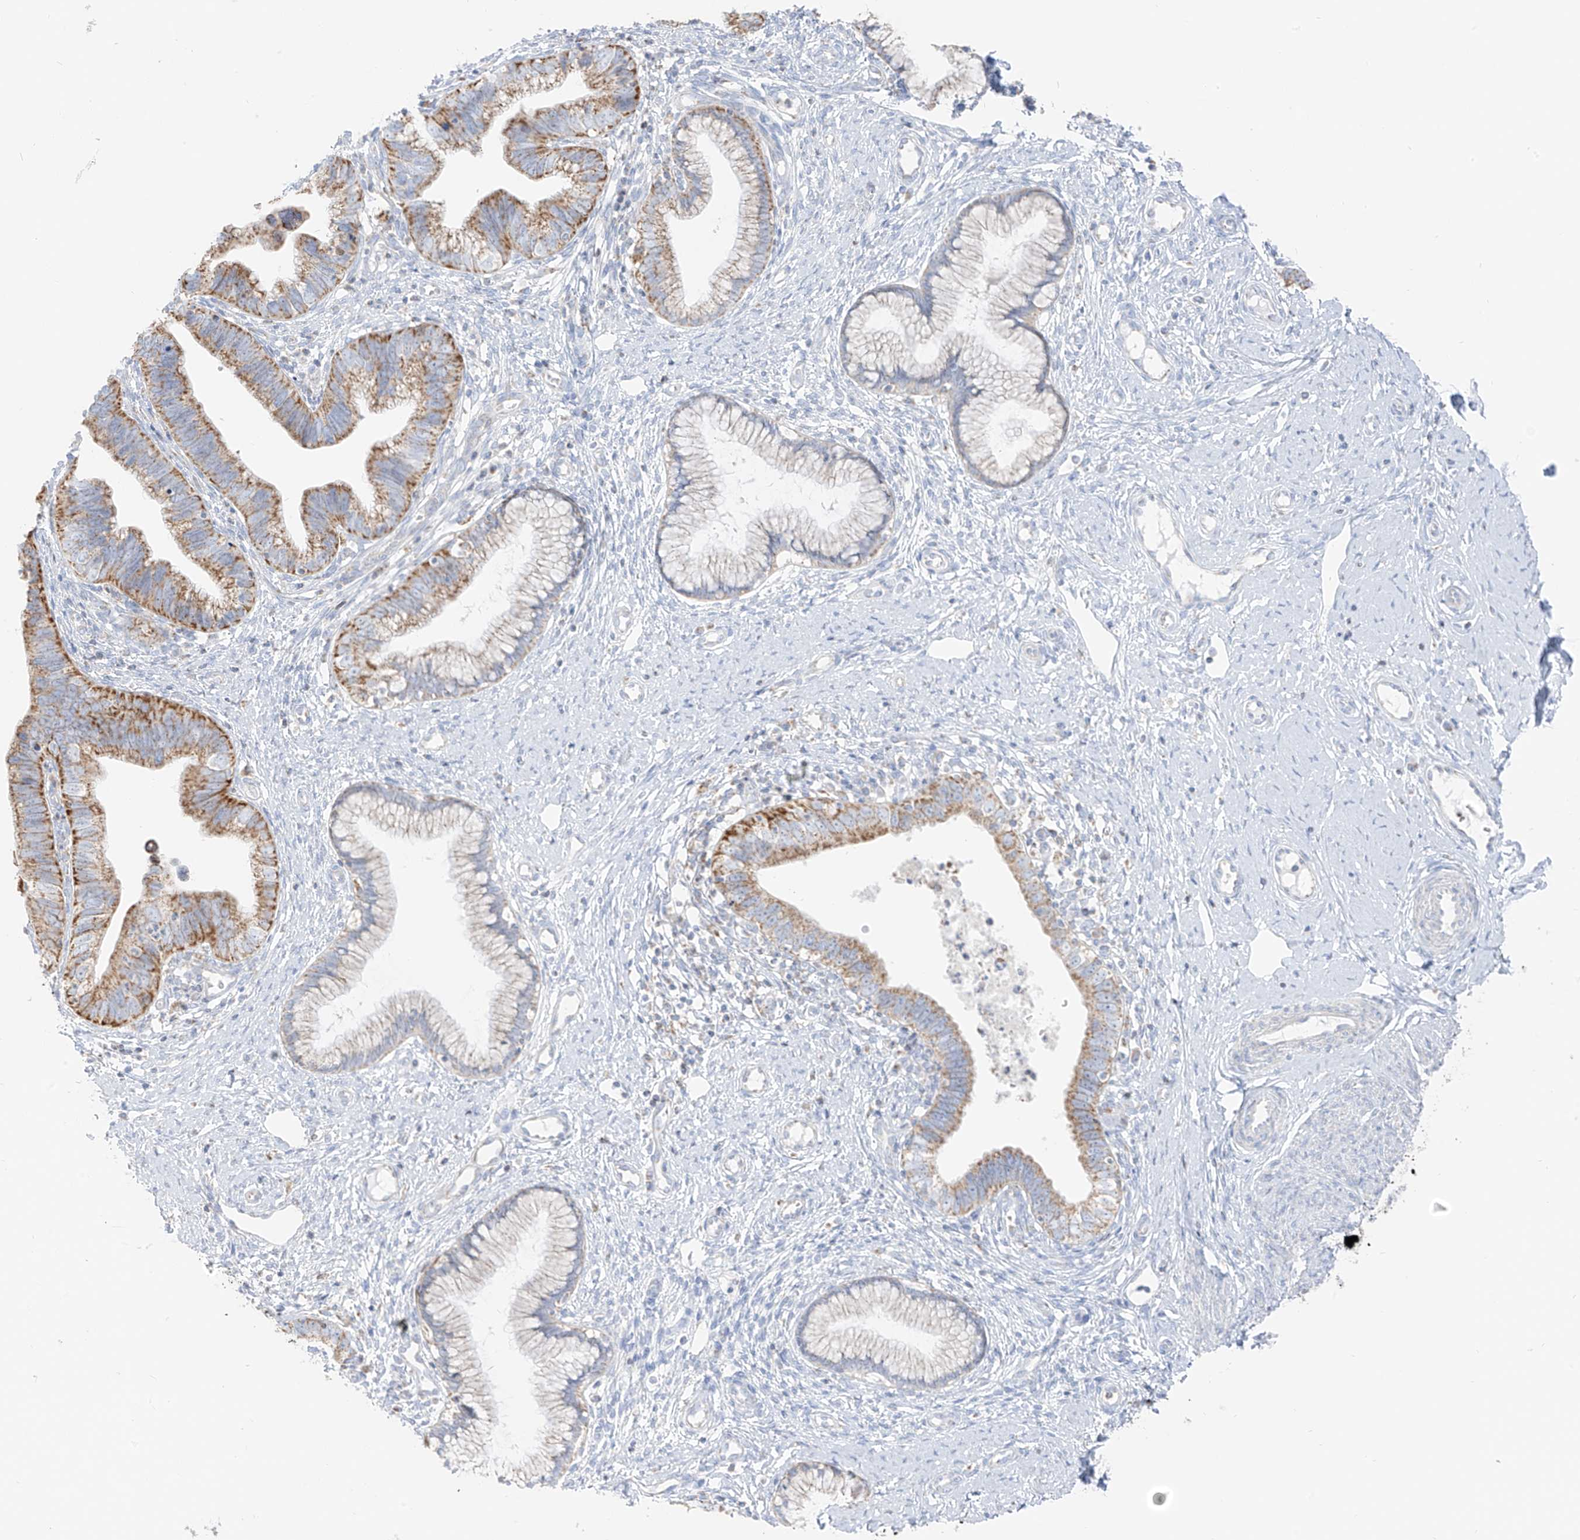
{"staining": {"intensity": "moderate", "quantity": ">75%", "location": "cytoplasmic/membranous"}, "tissue": "cervical cancer", "cell_type": "Tumor cells", "image_type": "cancer", "snomed": [{"axis": "morphology", "description": "Adenocarcinoma, NOS"}, {"axis": "topography", "description": "Cervix"}], "caption": "A brown stain shows moderate cytoplasmic/membranous positivity of a protein in human cervical cancer (adenocarcinoma) tumor cells.", "gene": "ETHE1", "patient": {"sex": "female", "age": 36}}